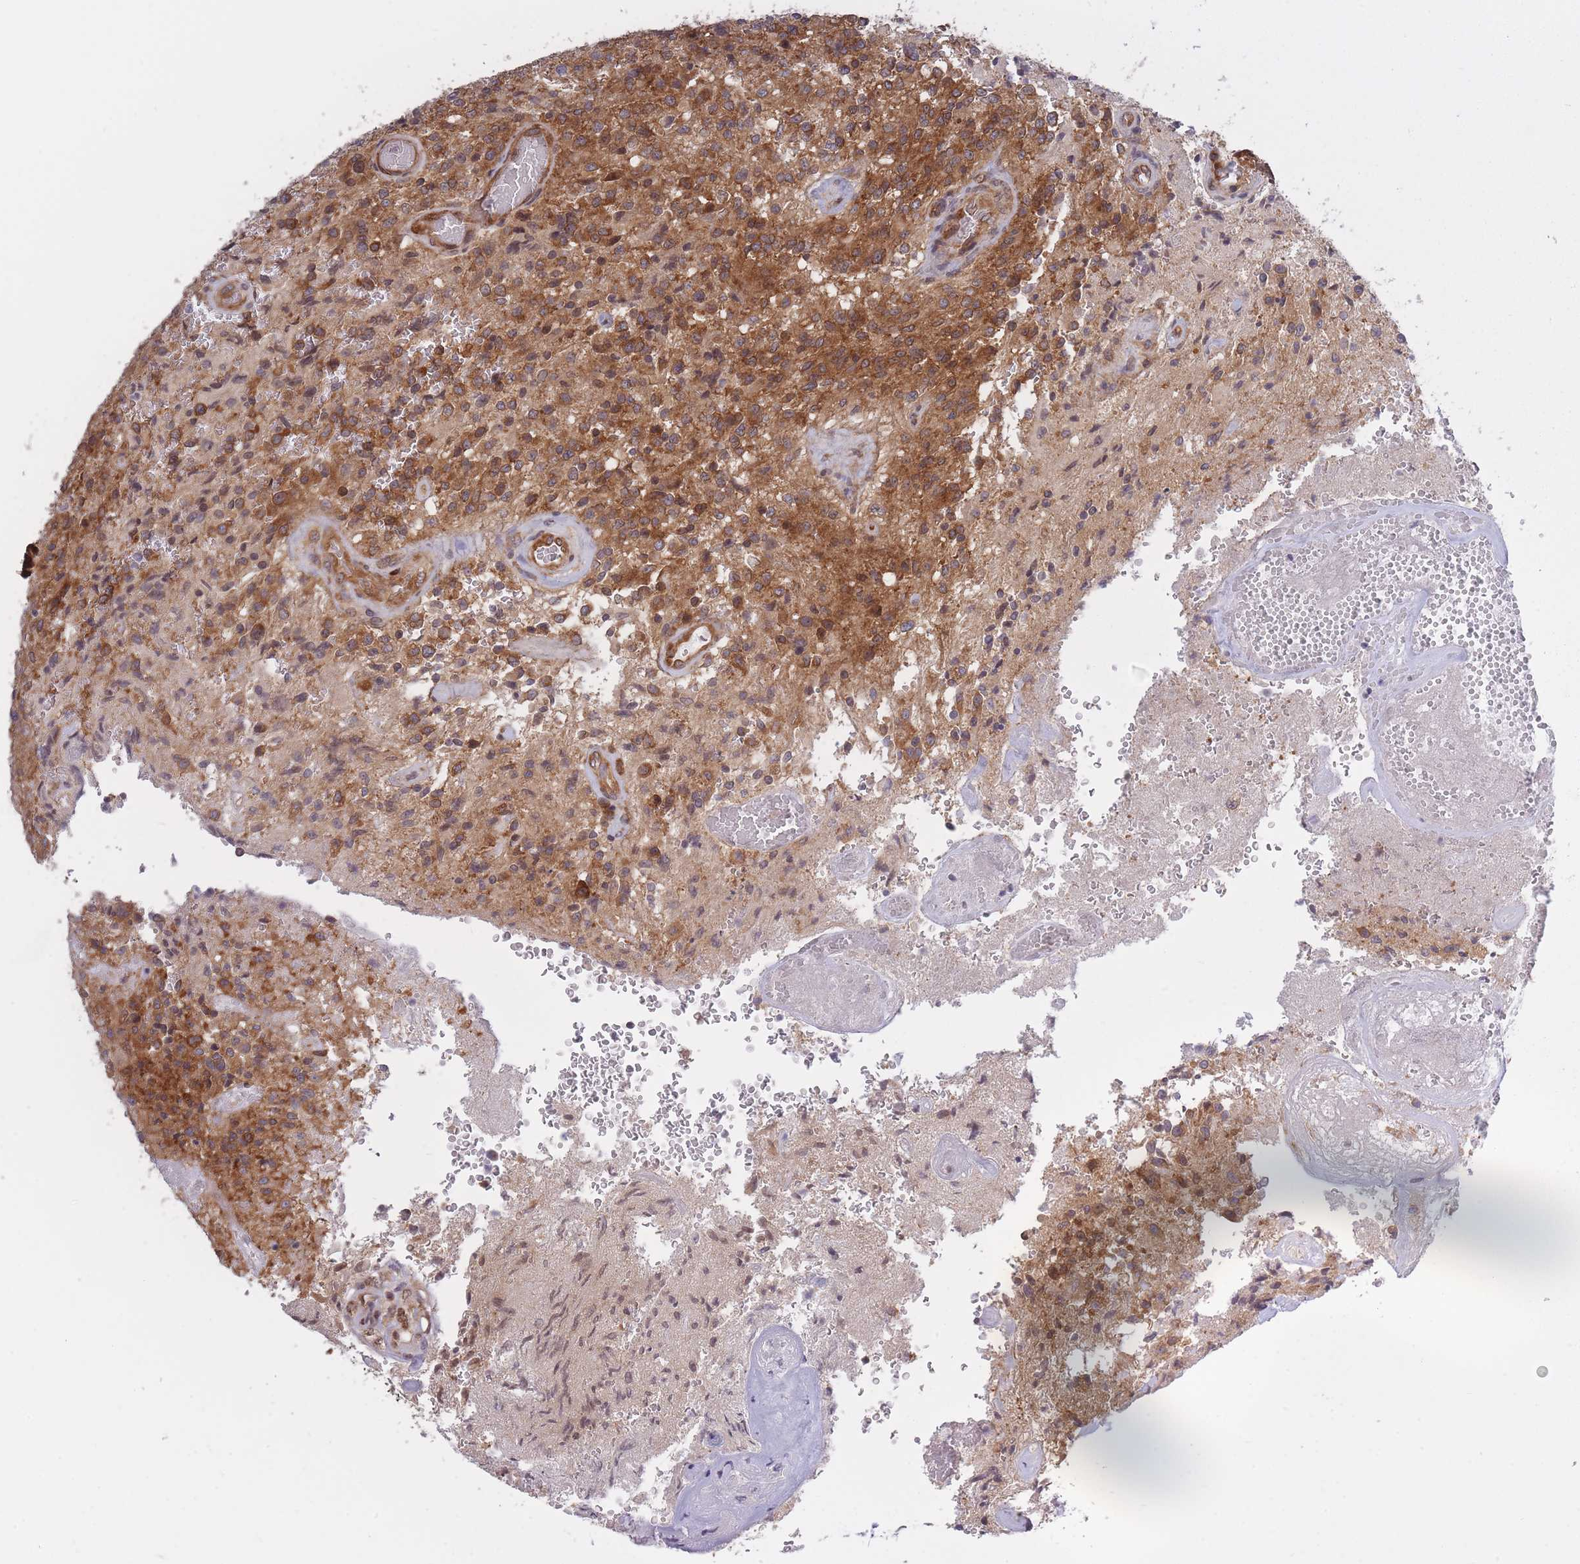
{"staining": {"intensity": "strong", "quantity": ">75%", "location": "cytoplasmic/membranous"}, "tissue": "glioma", "cell_type": "Tumor cells", "image_type": "cancer", "snomed": [{"axis": "morphology", "description": "Normal tissue, NOS"}, {"axis": "morphology", "description": "Glioma, malignant, High grade"}, {"axis": "topography", "description": "Cerebral cortex"}], "caption": "Immunohistochemical staining of human glioma shows high levels of strong cytoplasmic/membranous protein expression in approximately >75% of tumor cells.", "gene": "CCDC124", "patient": {"sex": "male", "age": 56}}